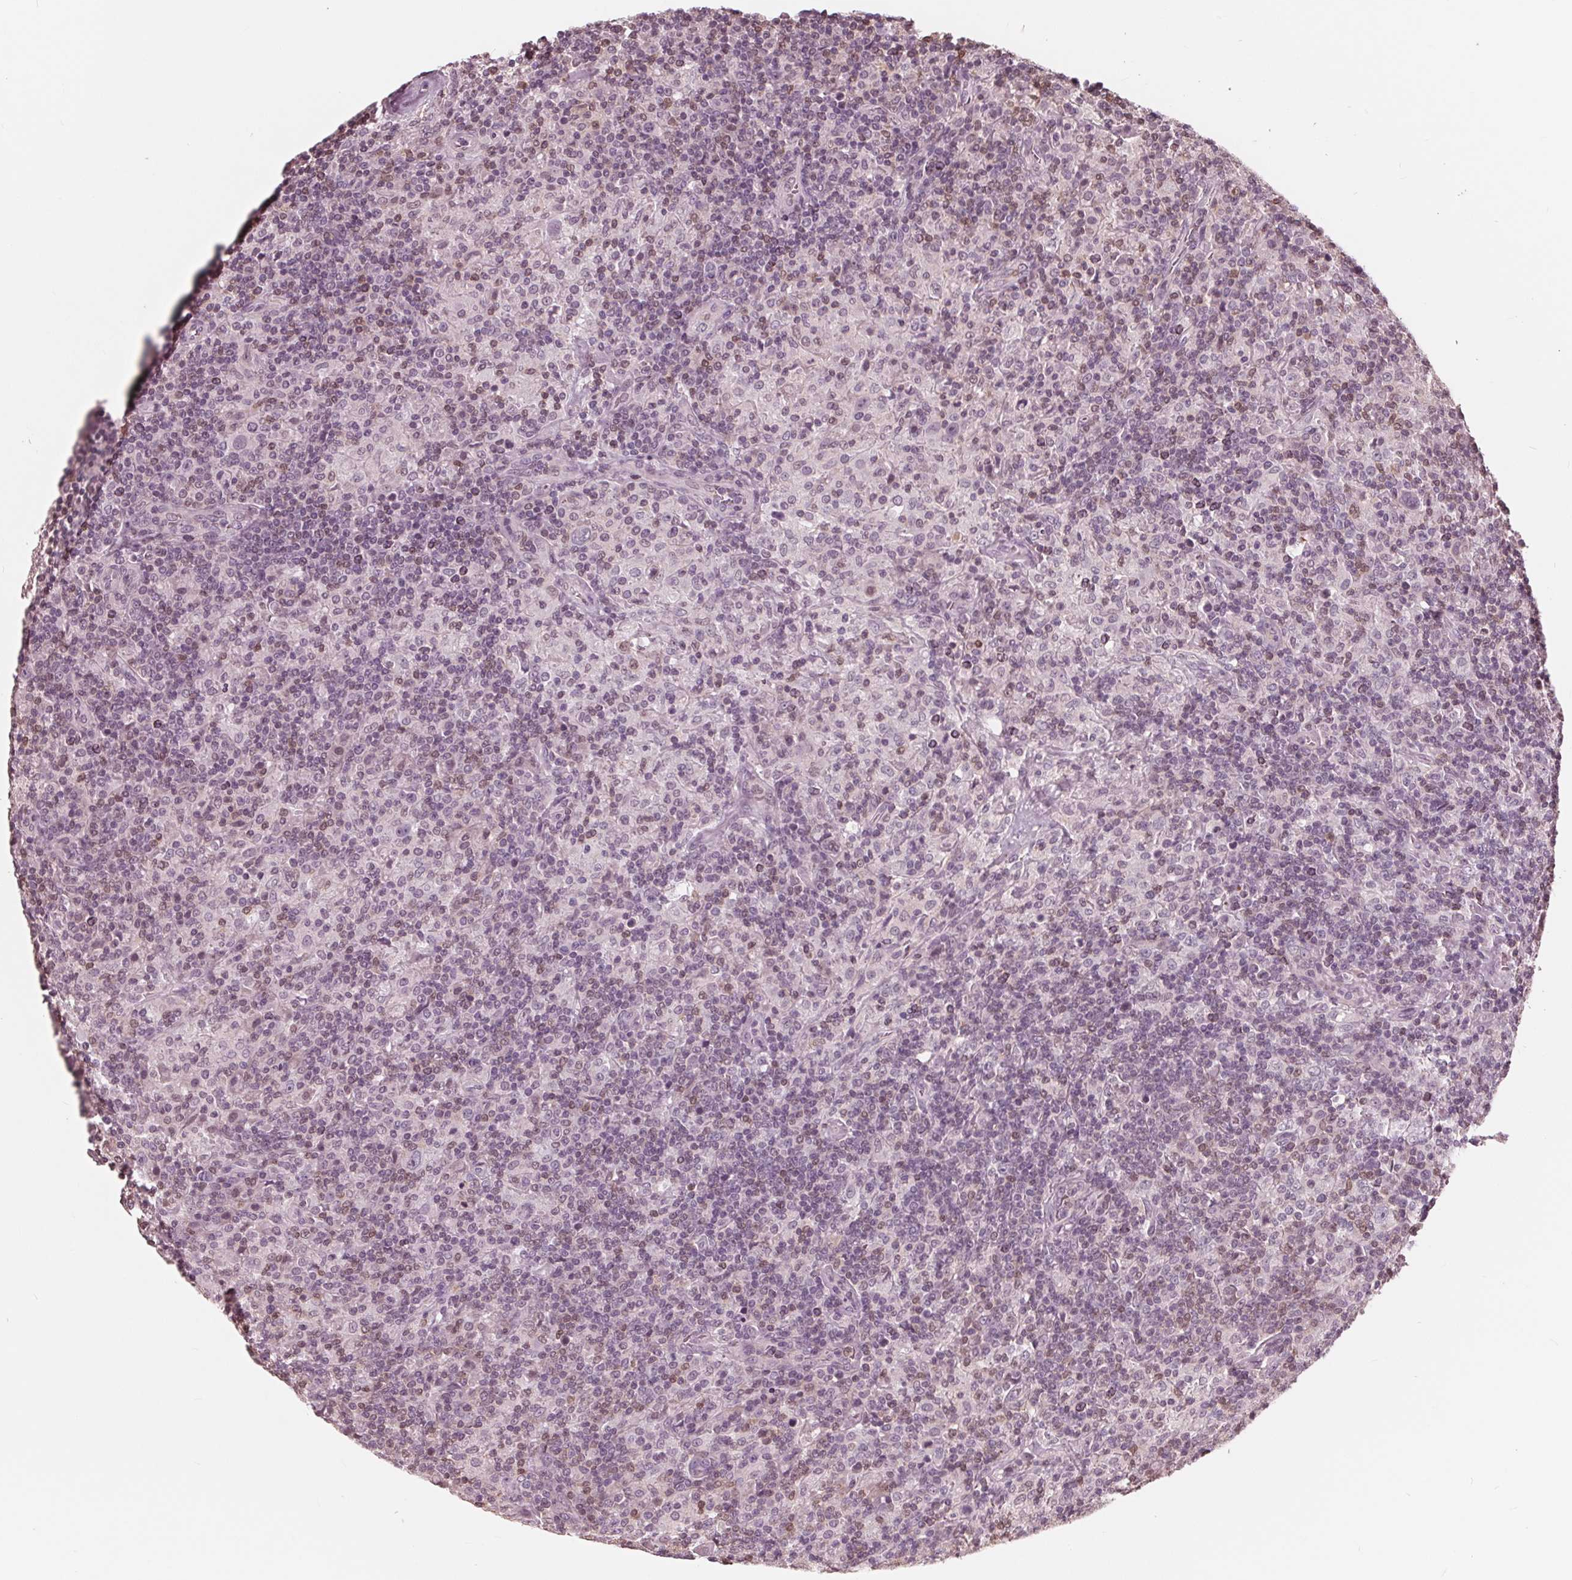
{"staining": {"intensity": "negative", "quantity": "none", "location": "none"}, "tissue": "lymphoma", "cell_type": "Tumor cells", "image_type": "cancer", "snomed": [{"axis": "morphology", "description": "Hodgkin's disease, NOS"}, {"axis": "topography", "description": "Lymph node"}], "caption": "DAB (3,3'-diaminobenzidine) immunohistochemical staining of human lymphoma exhibits no significant staining in tumor cells.", "gene": "ING3", "patient": {"sex": "male", "age": 70}}